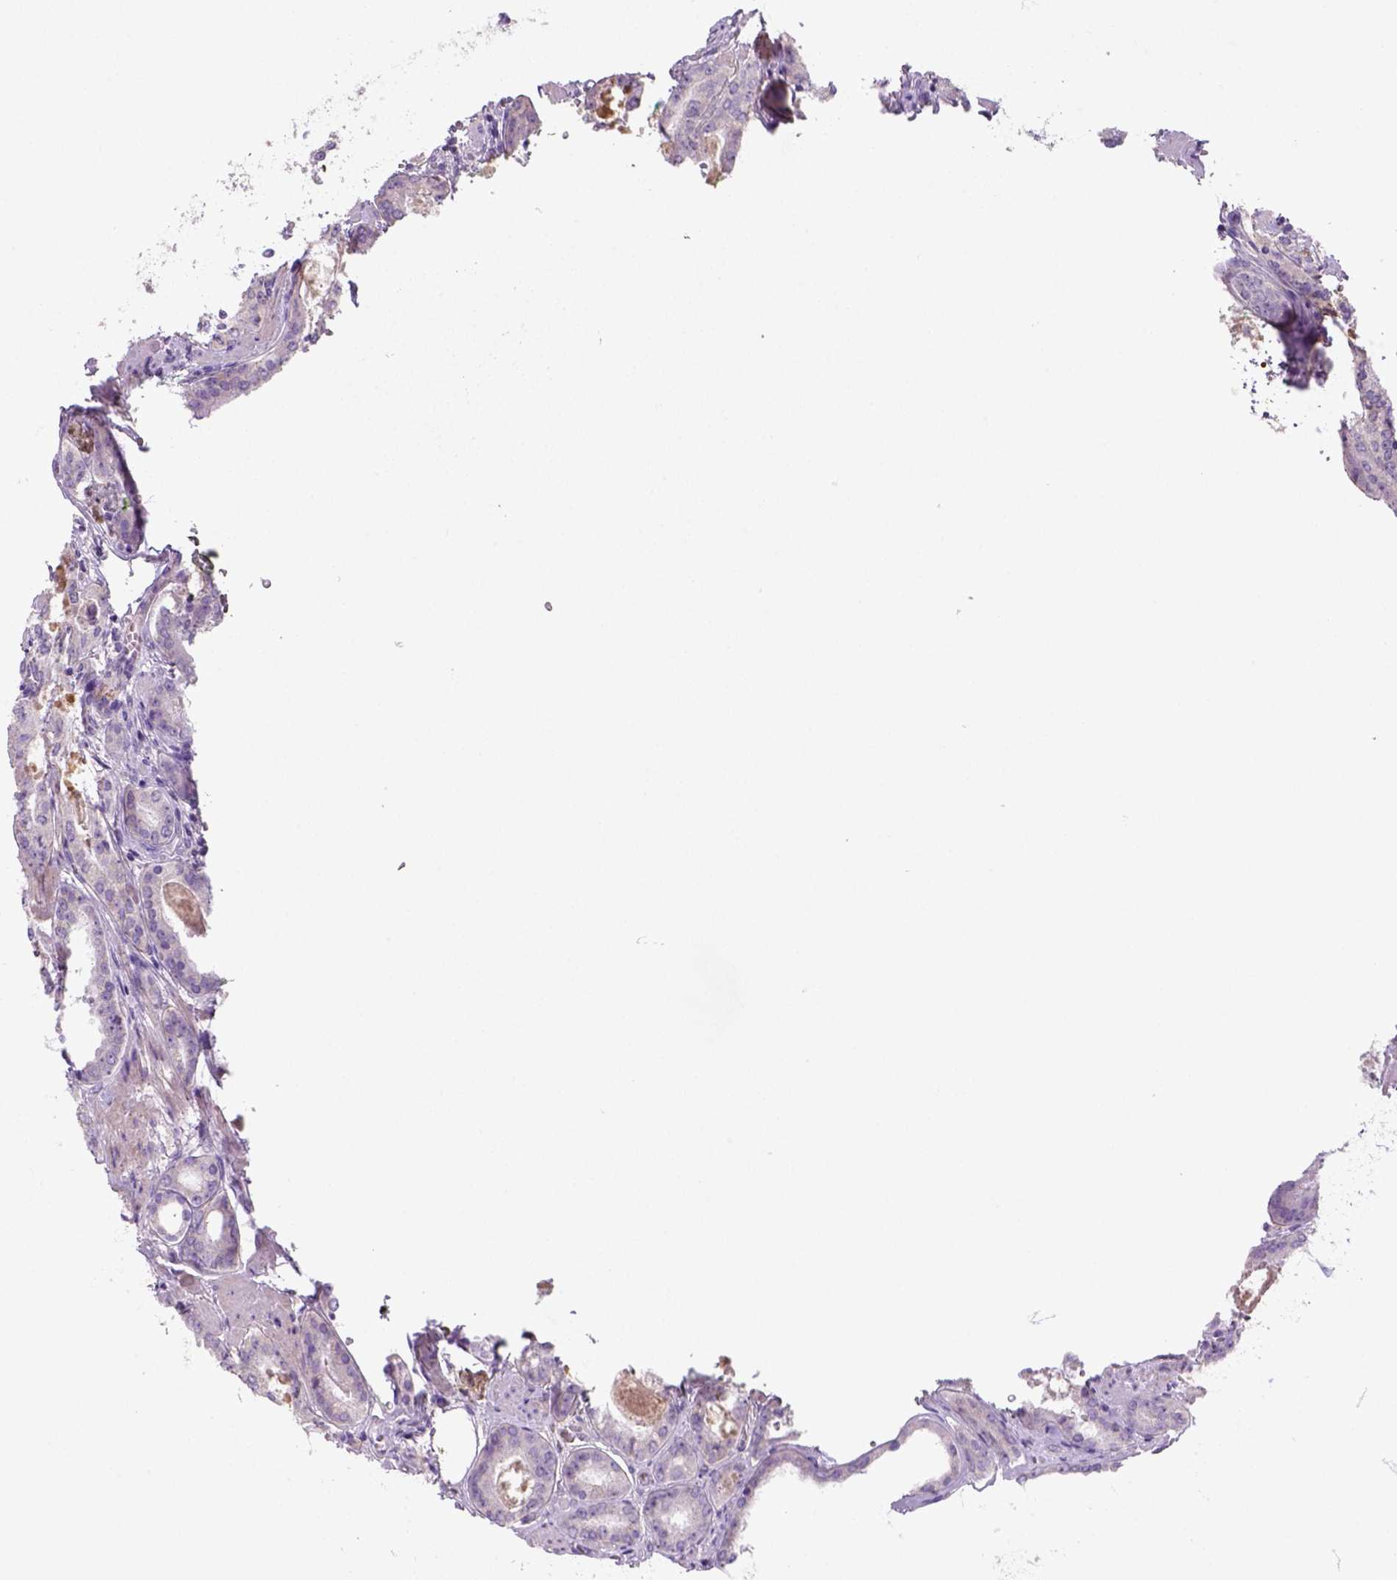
{"staining": {"intensity": "negative", "quantity": "none", "location": "none"}, "tissue": "prostate cancer", "cell_type": "Tumor cells", "image_type": "cancer", "snomed": [{"axis": "morphology", "description": "Adenocarcinoma, High grade"}, {"axis": "topography", "description": "Prostate"}], "caption": "A photomicrograph of high-grade adenocarcinoma (prostate) stained for a protein demonstrates no brown staining in tumor cells.", "gene": "NUDT2", "patient": {"sex": "male", "age": 63}}